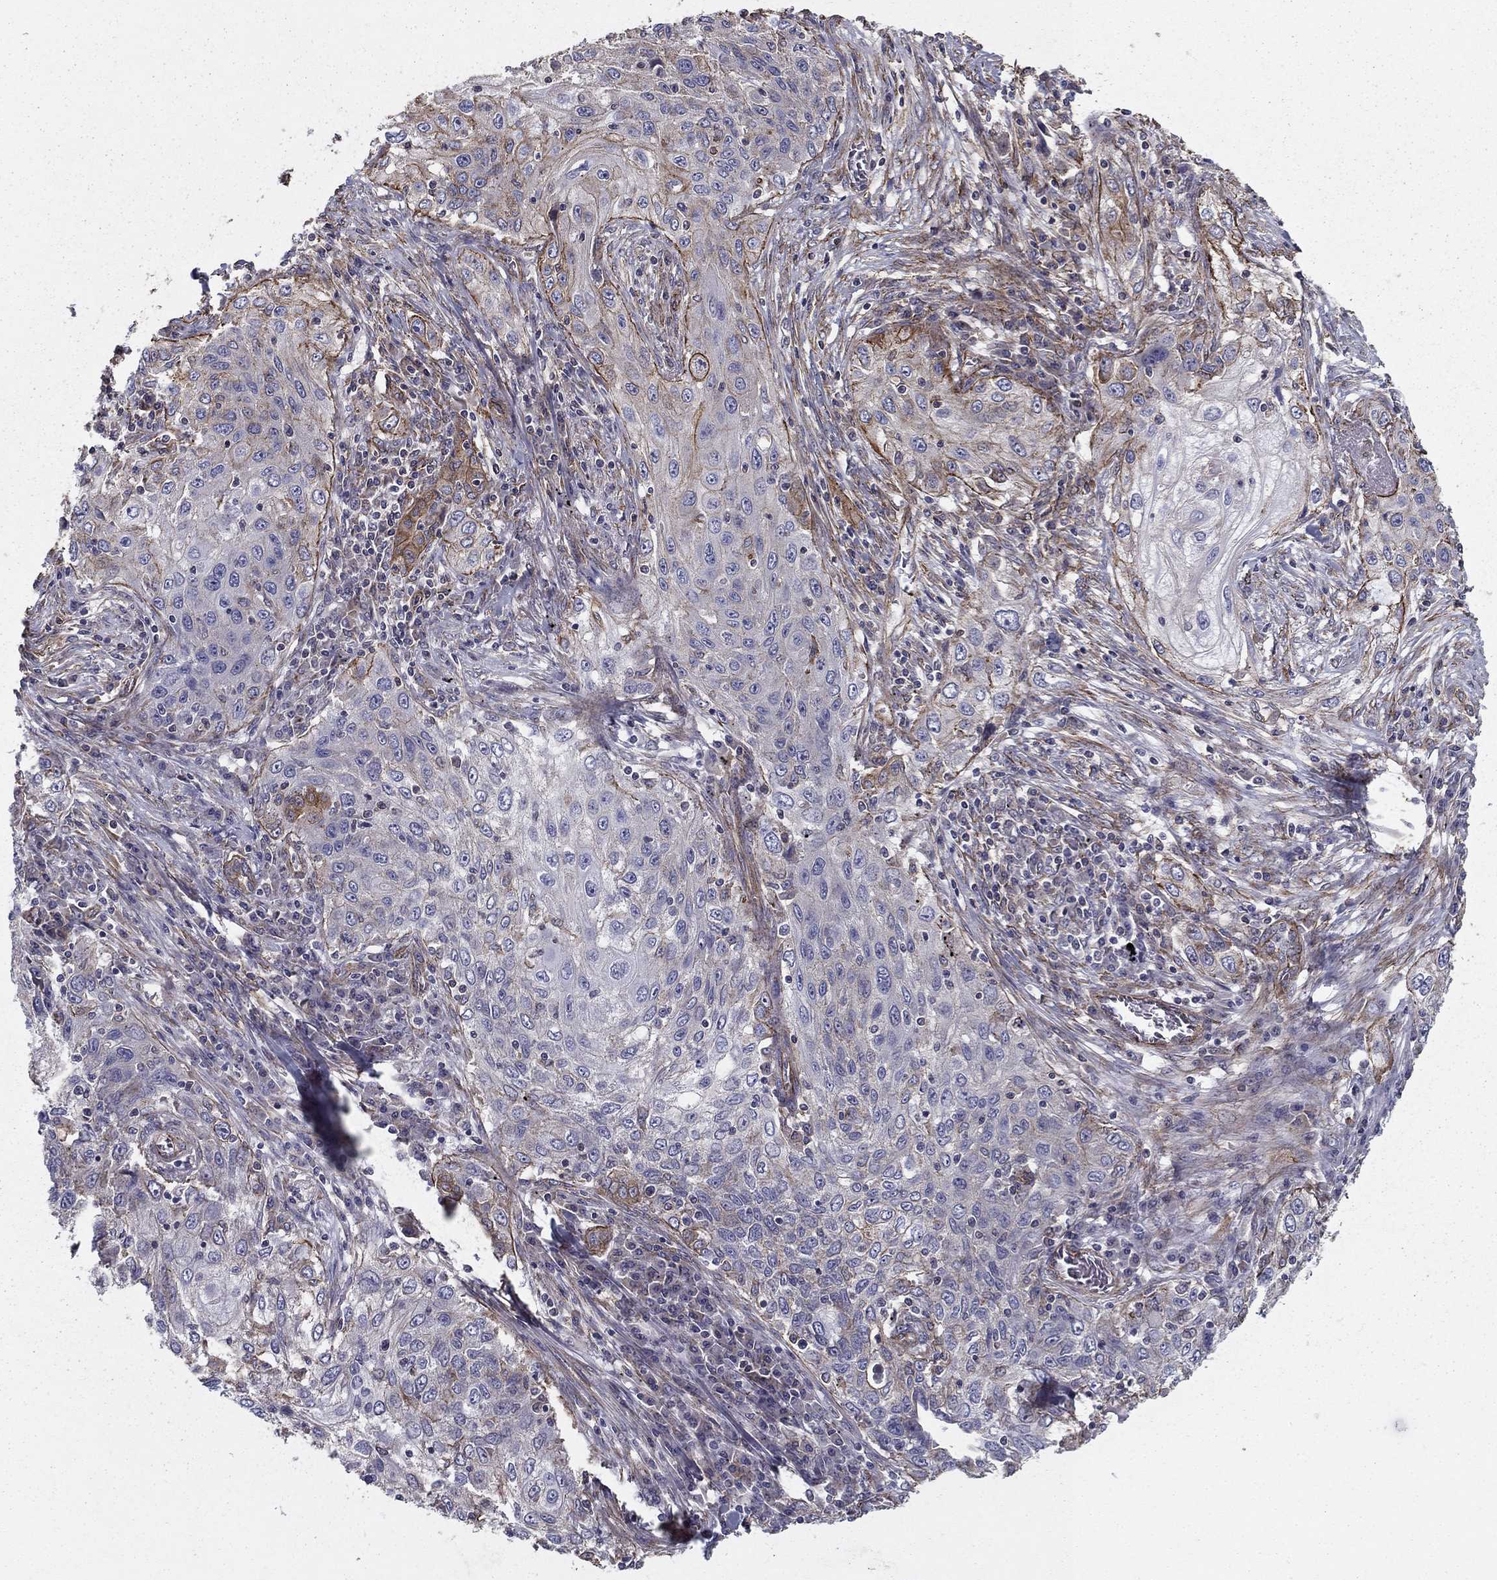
{"staining": {"intensity": "strong", "quantity": "<25%", "location": "cytoplasmic/membranous"}, "tissue": "lung cancer", "cell_type": "Tumor cells", "image_type": "cancer", "snomed": [{"axis": "morphology", "description": "Squamous cell carcinoma, NOS"}, {"axis": "topography", "description": "Lung"}], "caption": "Immunohistochemistry micrograph of human lung cancer (squamous cell carcinoma) stained for a protein (brown), which displays medium levels of strong cytoplasmic/membranous staining in approximately <25% of tumor cells.", "gene": "SHMT1", "patient": {"sex": "female", "age": 69}}